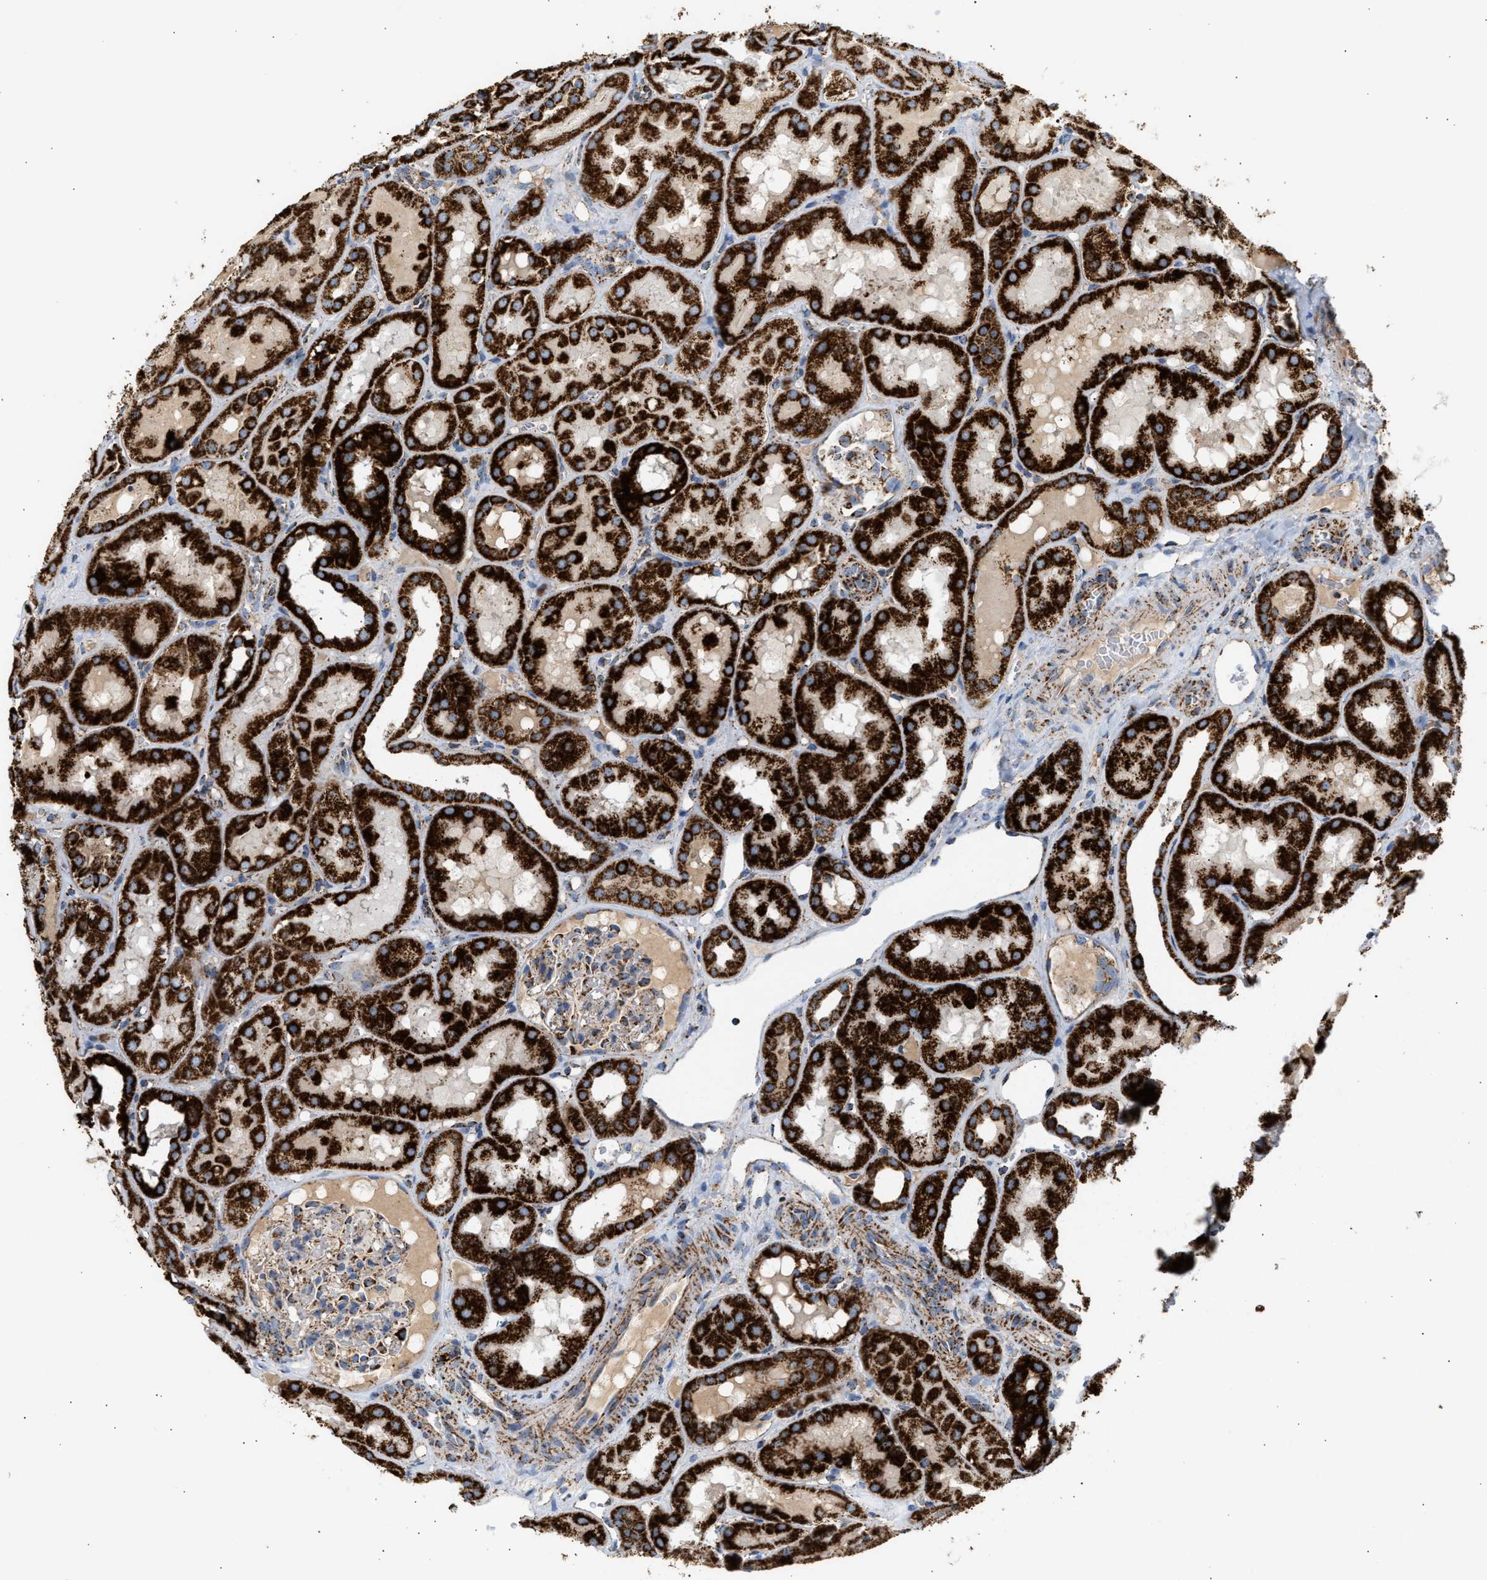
{"staining": {"intensity": "moderate", "quantity": ">75%", "location": "cytoplasmic/membranous"}, "tissue": "kidney", "cell_type": "Cells in glomeruli", "image_type": "normal", "snomed": [{"axis": "morphology", "description": "Normal tissue, NOS"}, {"axis": "topography", "description": "Kidney"}, {"axis": "topography", "description": "Urinary bladder"}], "caption": "Protein expression analysis of normal human kidney reveals moderate cytoplasmic/membranous staining in approximately >75% of cells in glomeruli.", "gene": "OGDH", "patient": {"sex": "male", "age": 16}}